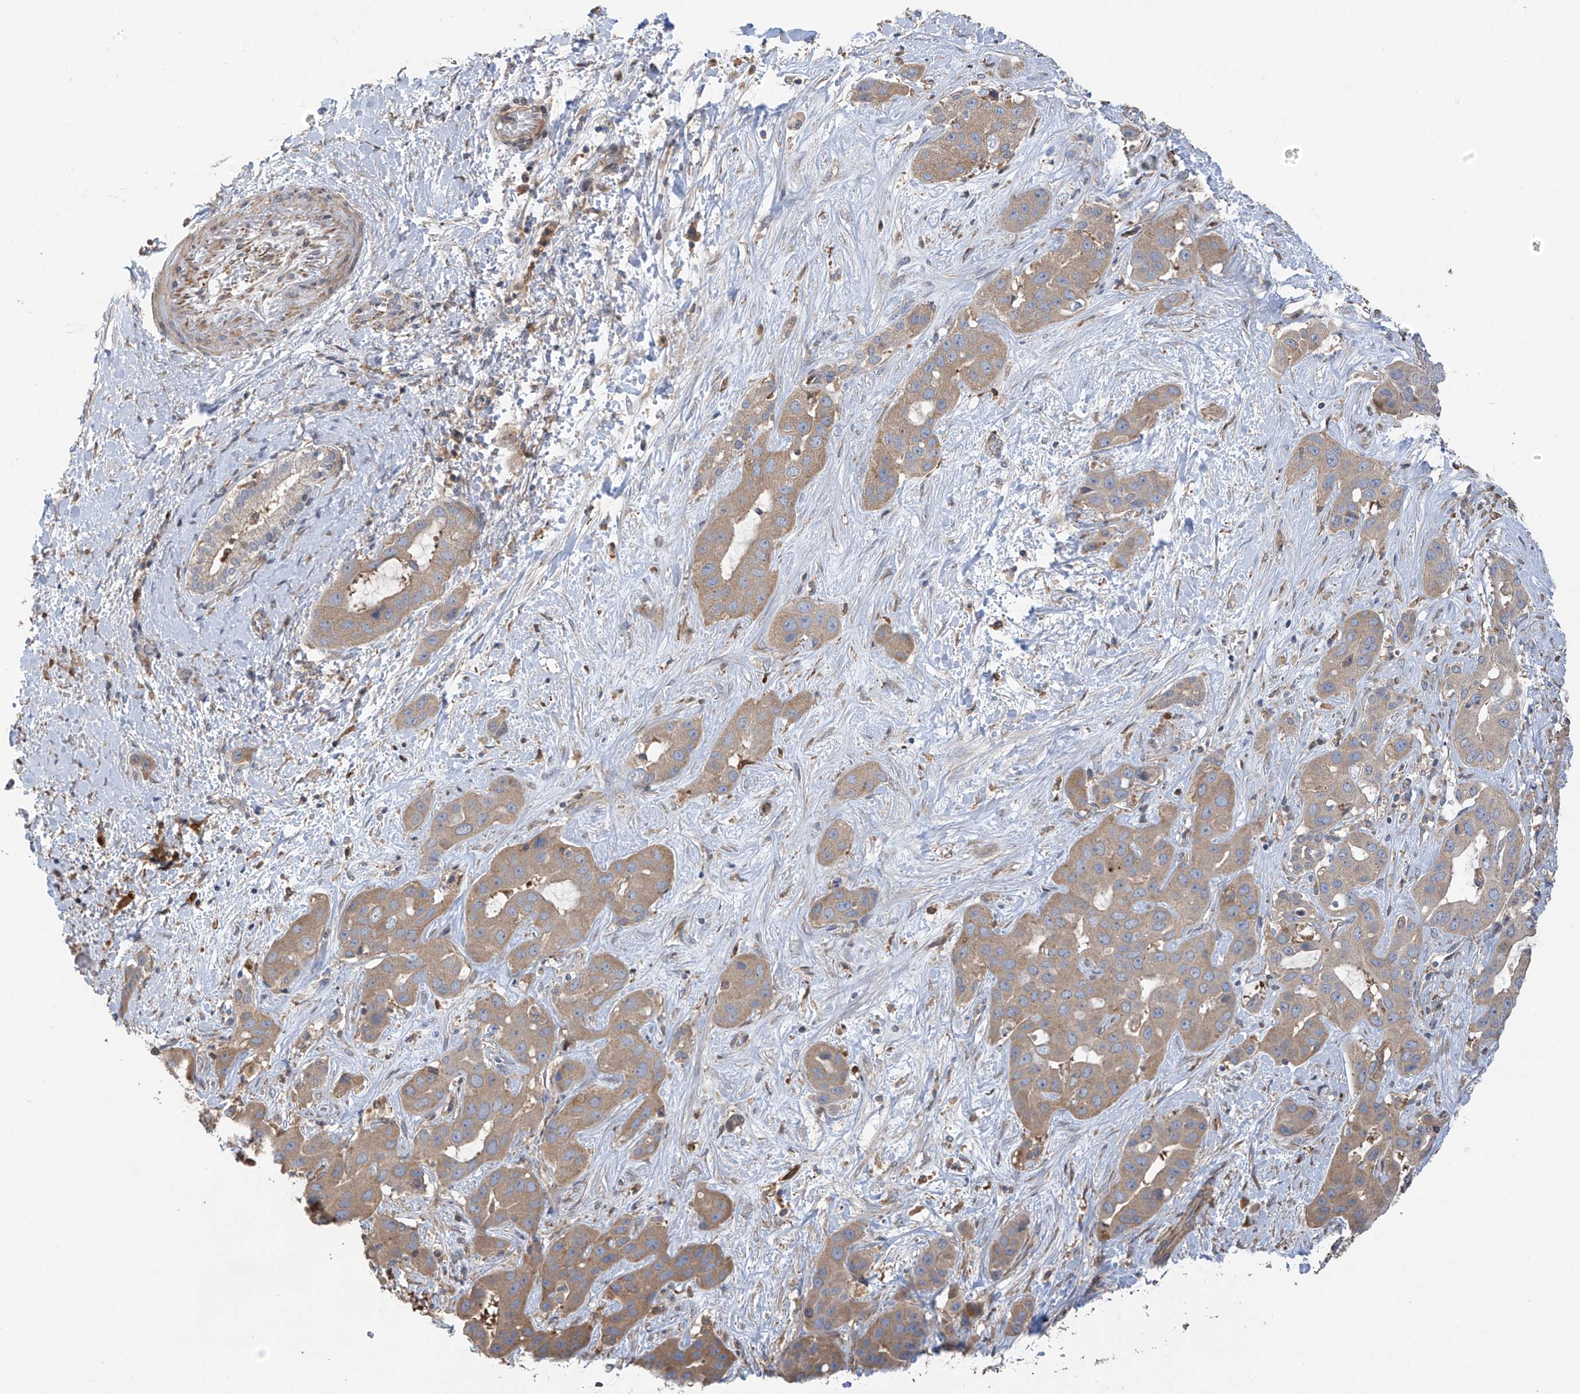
{"staining": {"intensity": "moderate", "quantity": ">75%", "location": "cytoplasmic/membranous"}, "tissue": "liver cancer", "cell_type": "Tumor cells", "image_type": "cancer", "snomed": [{"axis": "morphology", "description": "Cholangiocarcinoma"}, {"axis": "topography", "description": "Liver"}], "caption": "Immunohistochemistry (IHC) of human liver cancer (cholangiocarcinoma) displays medium levels of moderate cytoplasmic/membranous staining in about >75% of tumor cells. (brown staining indicates protein expression, while blue staining denotes nuclei).", "gene": "PHACTR4", "patient": {"sex": "female", "age": 52}}